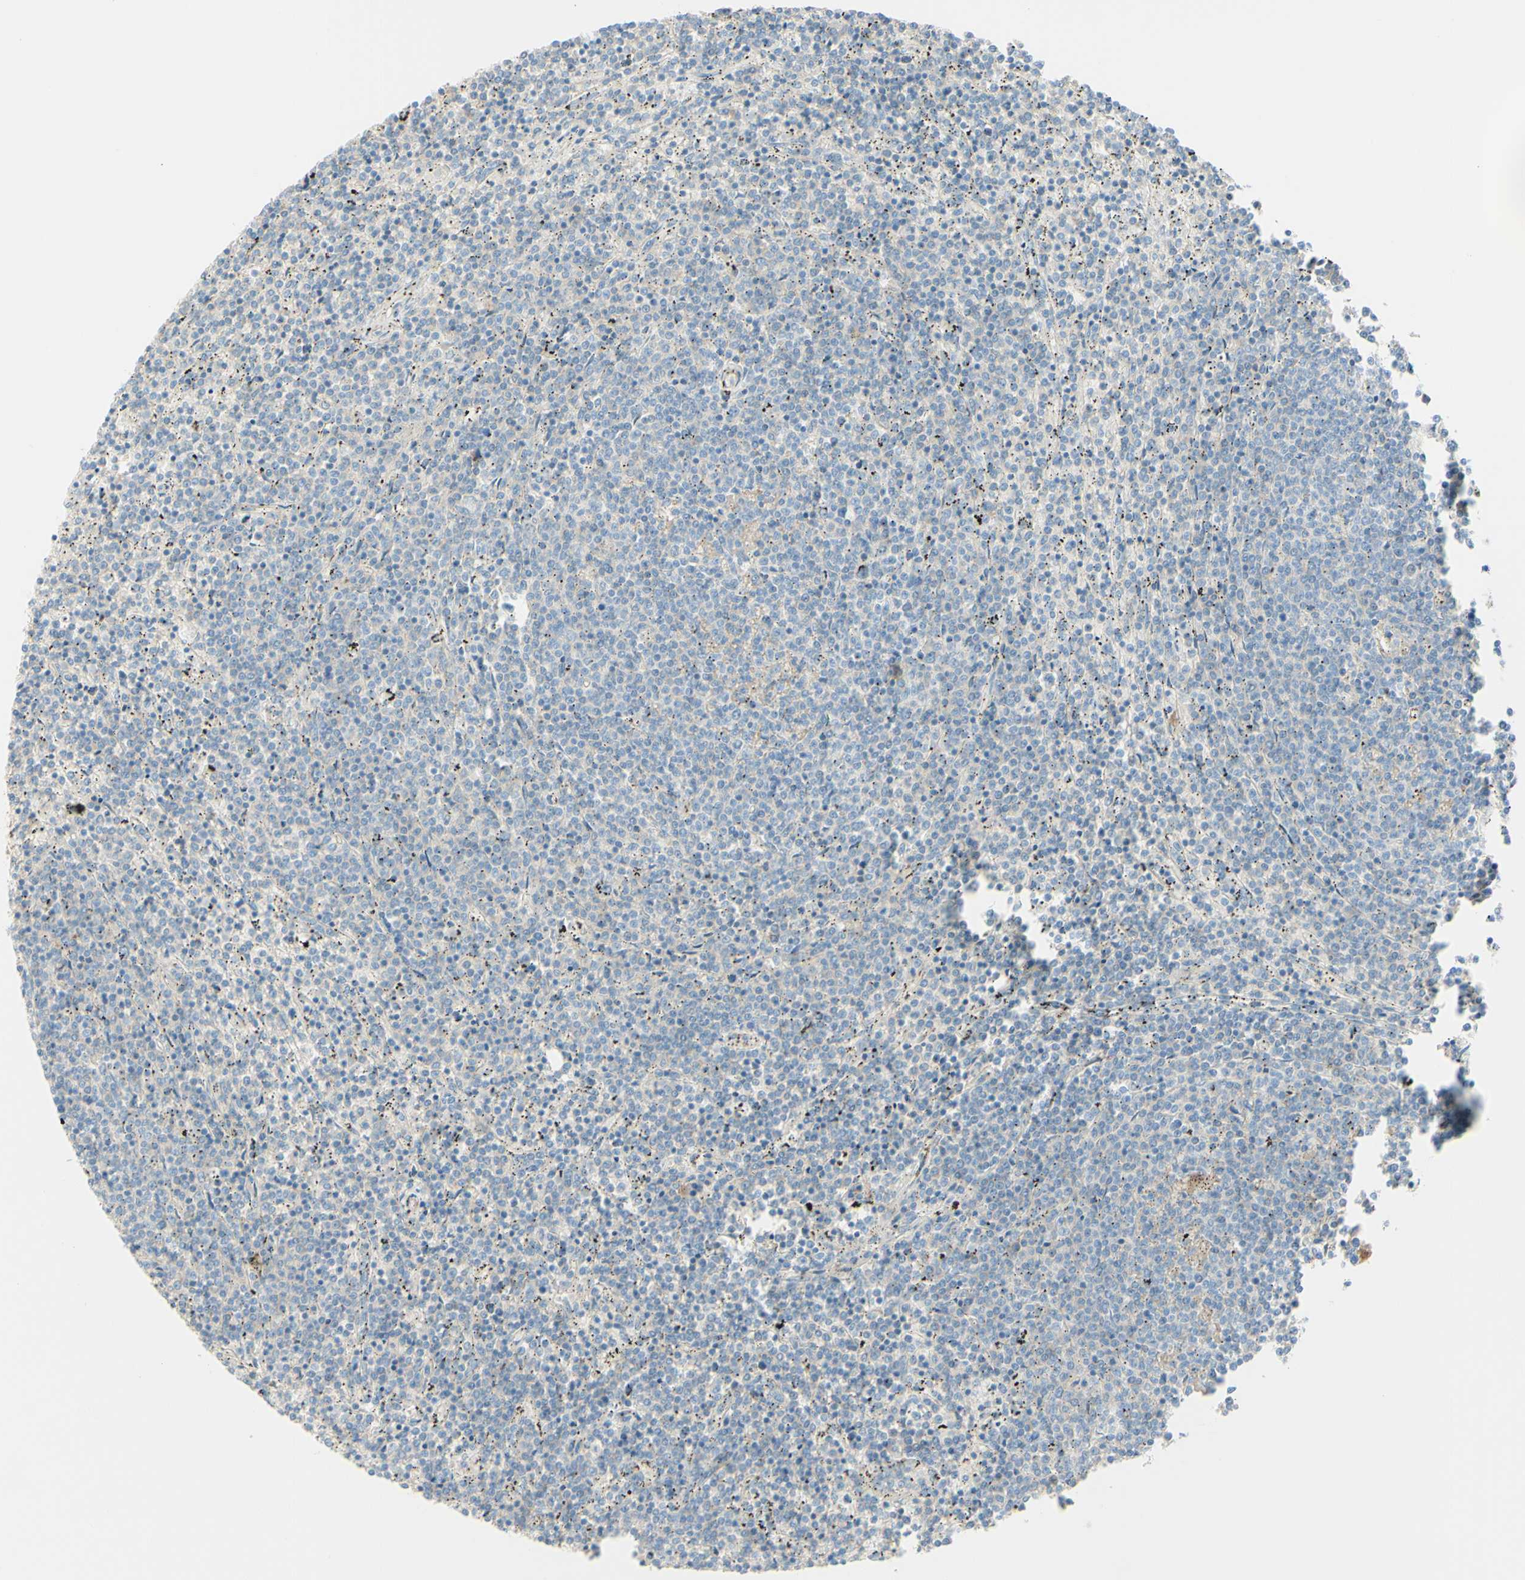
{"staining": {"intensity": "negative", "quantity": "none", "location": "none"}, "tissue": "lymphoma", "cell_type": "Tumor cells", "image_type": "cancer", "snomed": [{"axis": "morphology", "description": "Malignant lymphoma, non-Hodgkin's type, Low grade"}, {"axis": "topography", "description": "Spleen"}], "caption": "Tumor cells show no significant expression in low-grade malignant lymphoma, non-Hodgkin's type.", "gene": "ALCAM", "patient": {"sex": "female", "age": 50}}